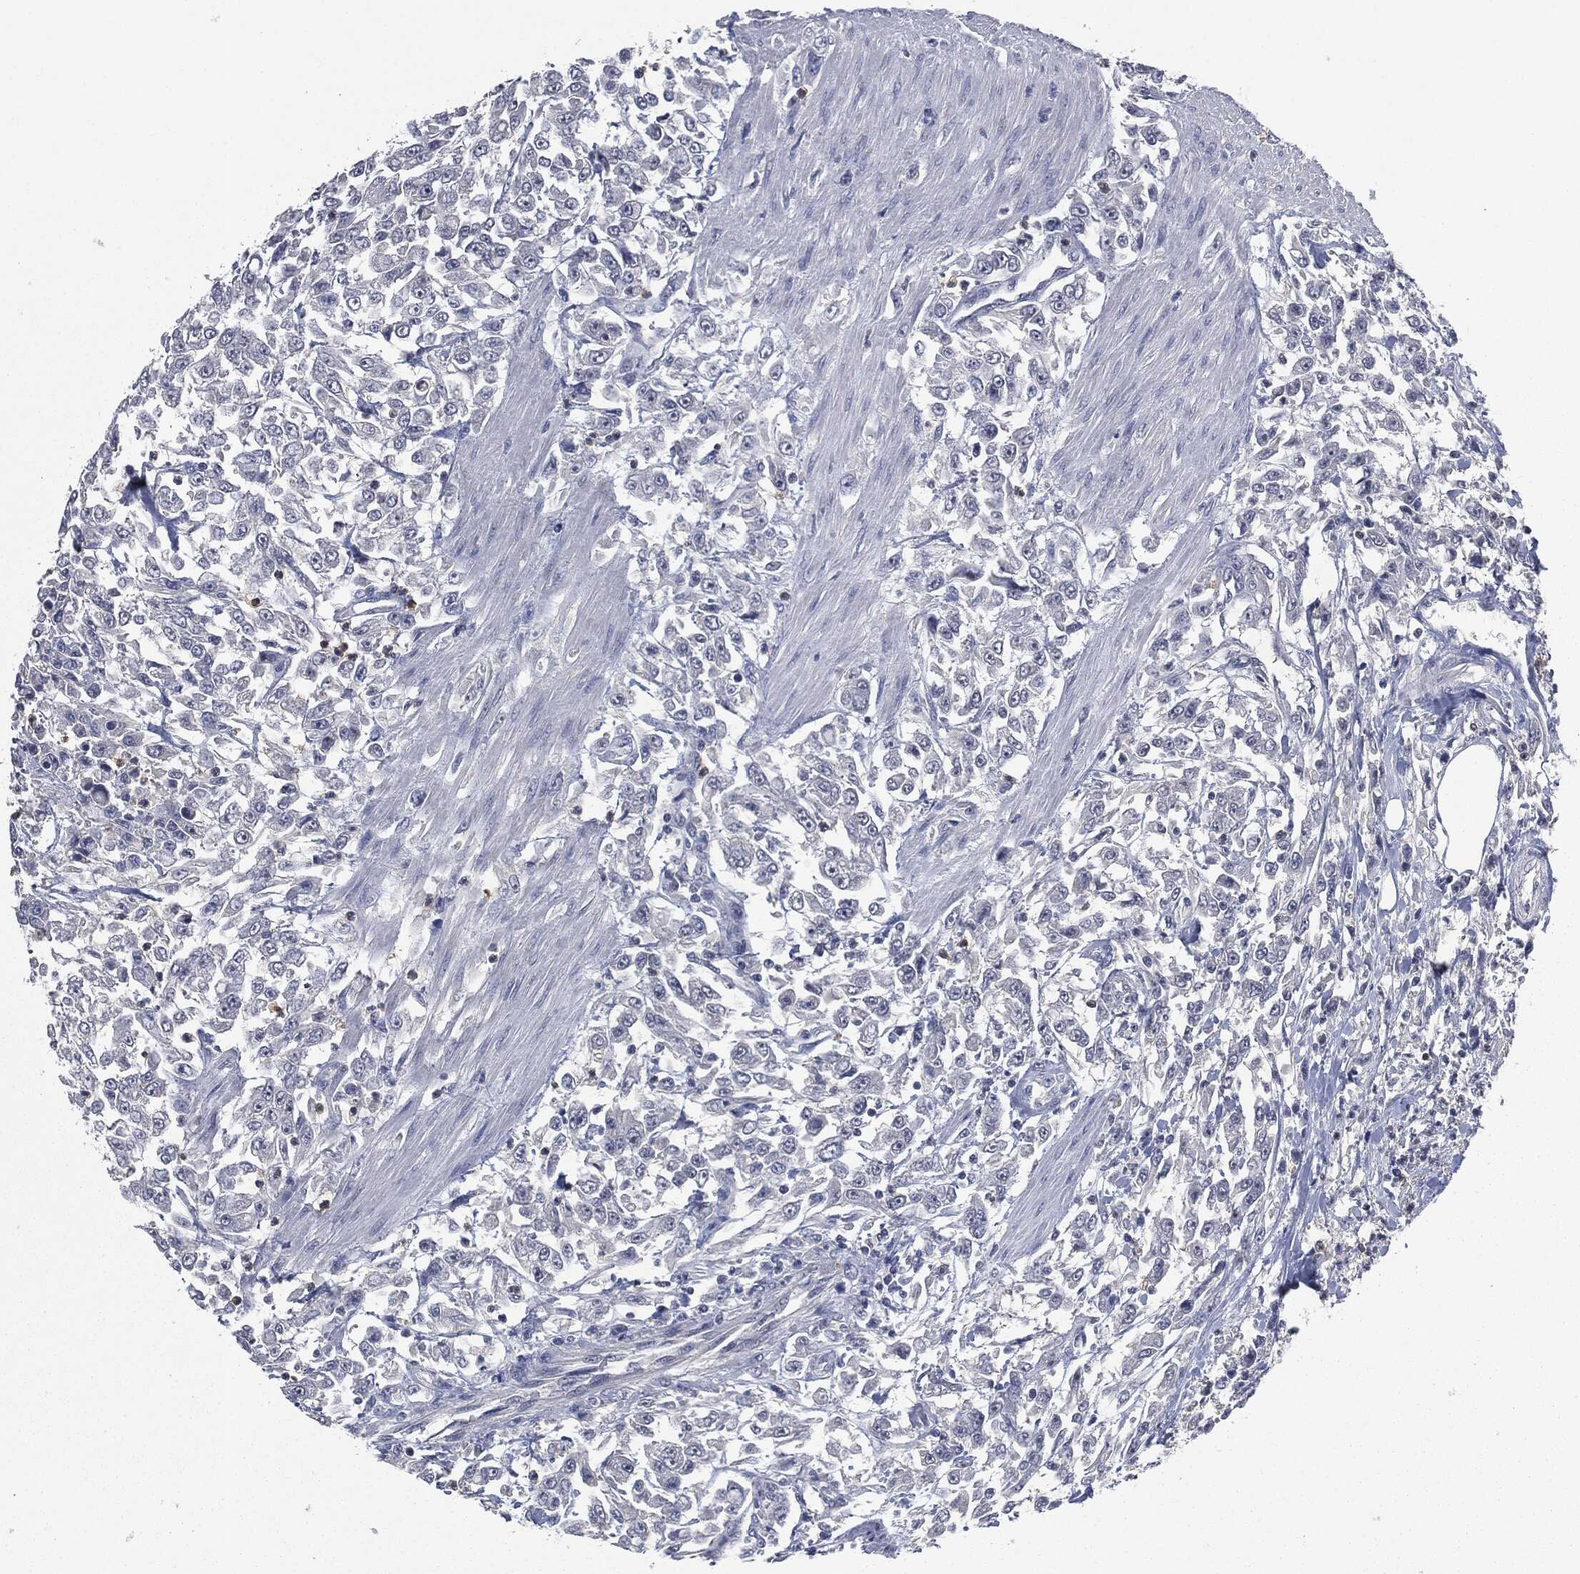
{"staining": {"intensity": "negative", "quantity": "none", "location": "none"}, "tissue": "urothelial cancer", "cell_type": "Tumor cells", "image_type": "cancer", "snomed": [{"axis": "morphology", "description": "Urothelial carcinoma, High grade"}, {"axis": "topography", "description": "Urinary bladder"}], "caption": "Immunohistochemistry photomicrograph of neoplastic tissue: urothelial cancer stained with DAB (3,3'-diaminobenzidine) displays no significant protein expression in tumor cells.", "gene": "IL1RN", "patient": {"sex": "male", "age": 46}}